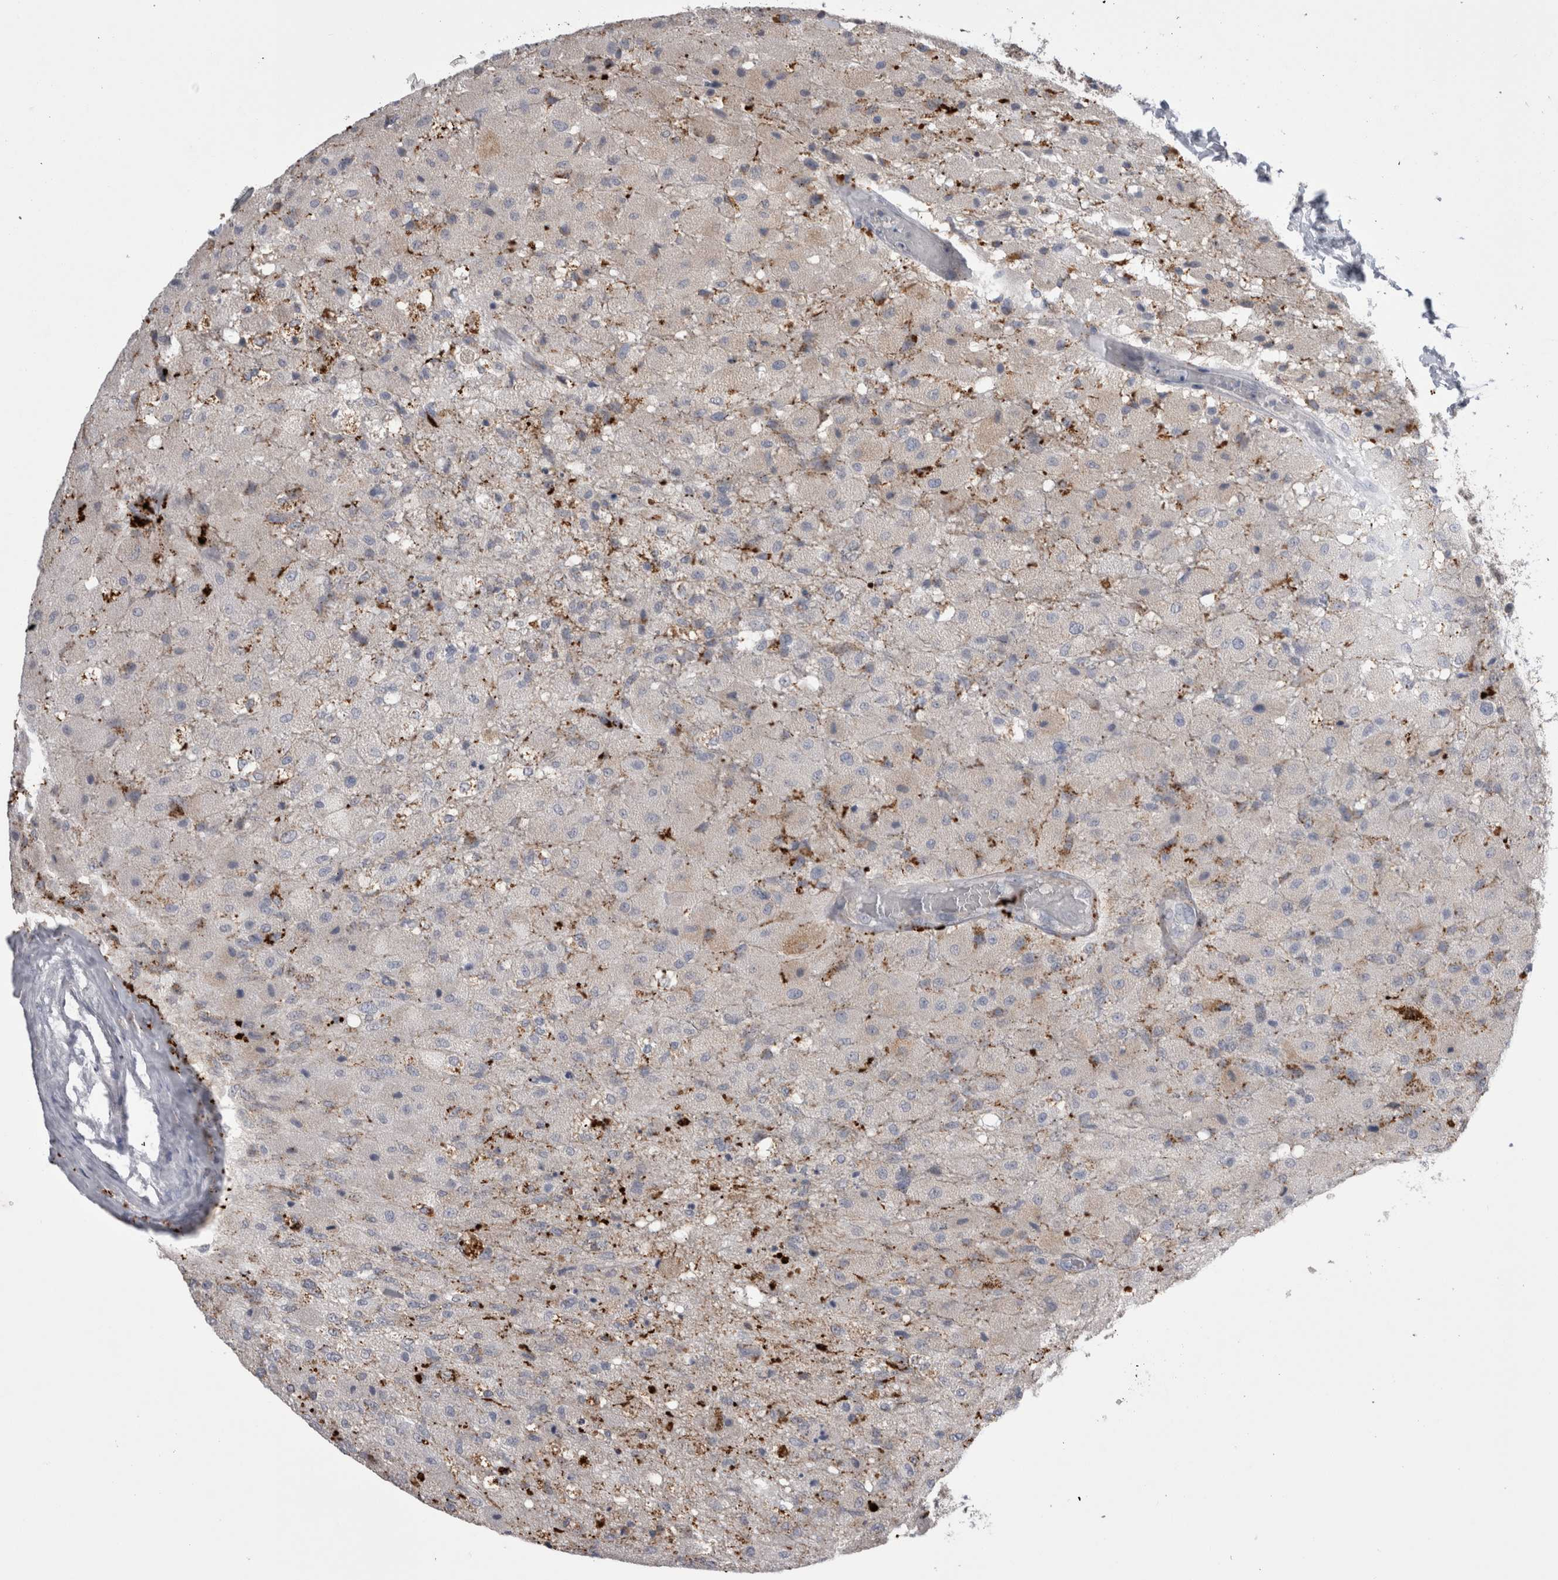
{"staining": {"intensity": "negative", "quantity": "none", "location": "none"}, "tissue": "glioma", "cell_type": "Tumor cells", "image_type": "cancer", "snomed": [{"axis": "morphology", "description": "Normal tissue, NOS"}, {"axis": "morphology", "description": "Glioma, malignant, High grade"}, {"axis": "topography", "description": "Cerebral cortex"}], "caption": "IHC of human malignant glioma (high-grade) displays no positivity in tumor cells. (DAB (3,3'-diaminobenzidine) immunohistochemistry, high magnification).", "gene": "EPDR1", "patient": {"sex": "male", "age": 77}}